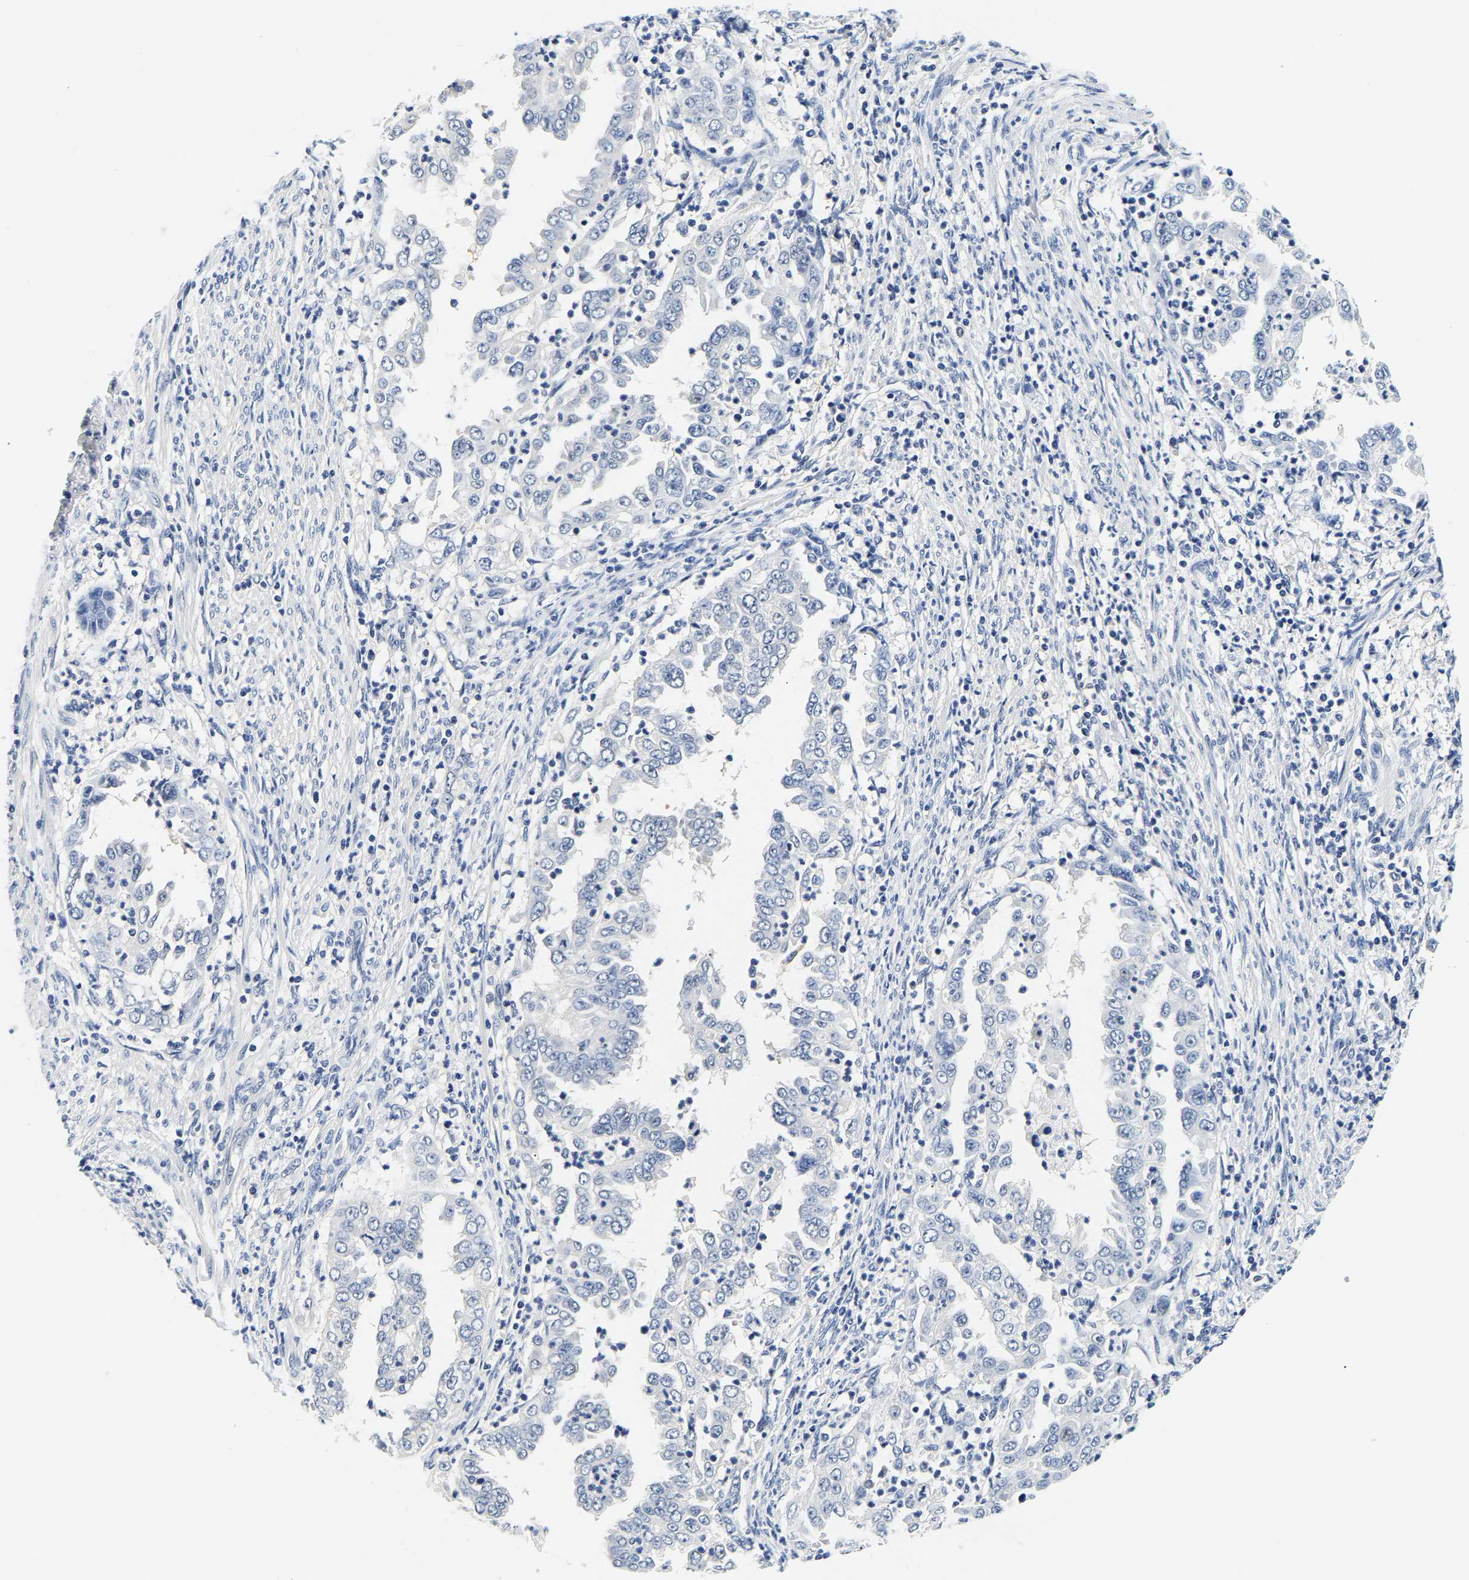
{"staining": {"intensity": "negative", "quantity": "none", "location": "none"}, "tissue": "endometrial cancer", "cell_type": "Tumor cells", "image_type": "cancer", "snomed": [{"axis": "morphology", "description": "Adenocarcinoma, NOS"}, {"axis": "topography", "description": "Endometrium"}], "caption": "This is an IHC histopathology image of human endometrial adenocarcinoma. There is no positivity in tumor cells.", "gene": "UCHL3", "patient": {"sex": "female", "age": 85}}